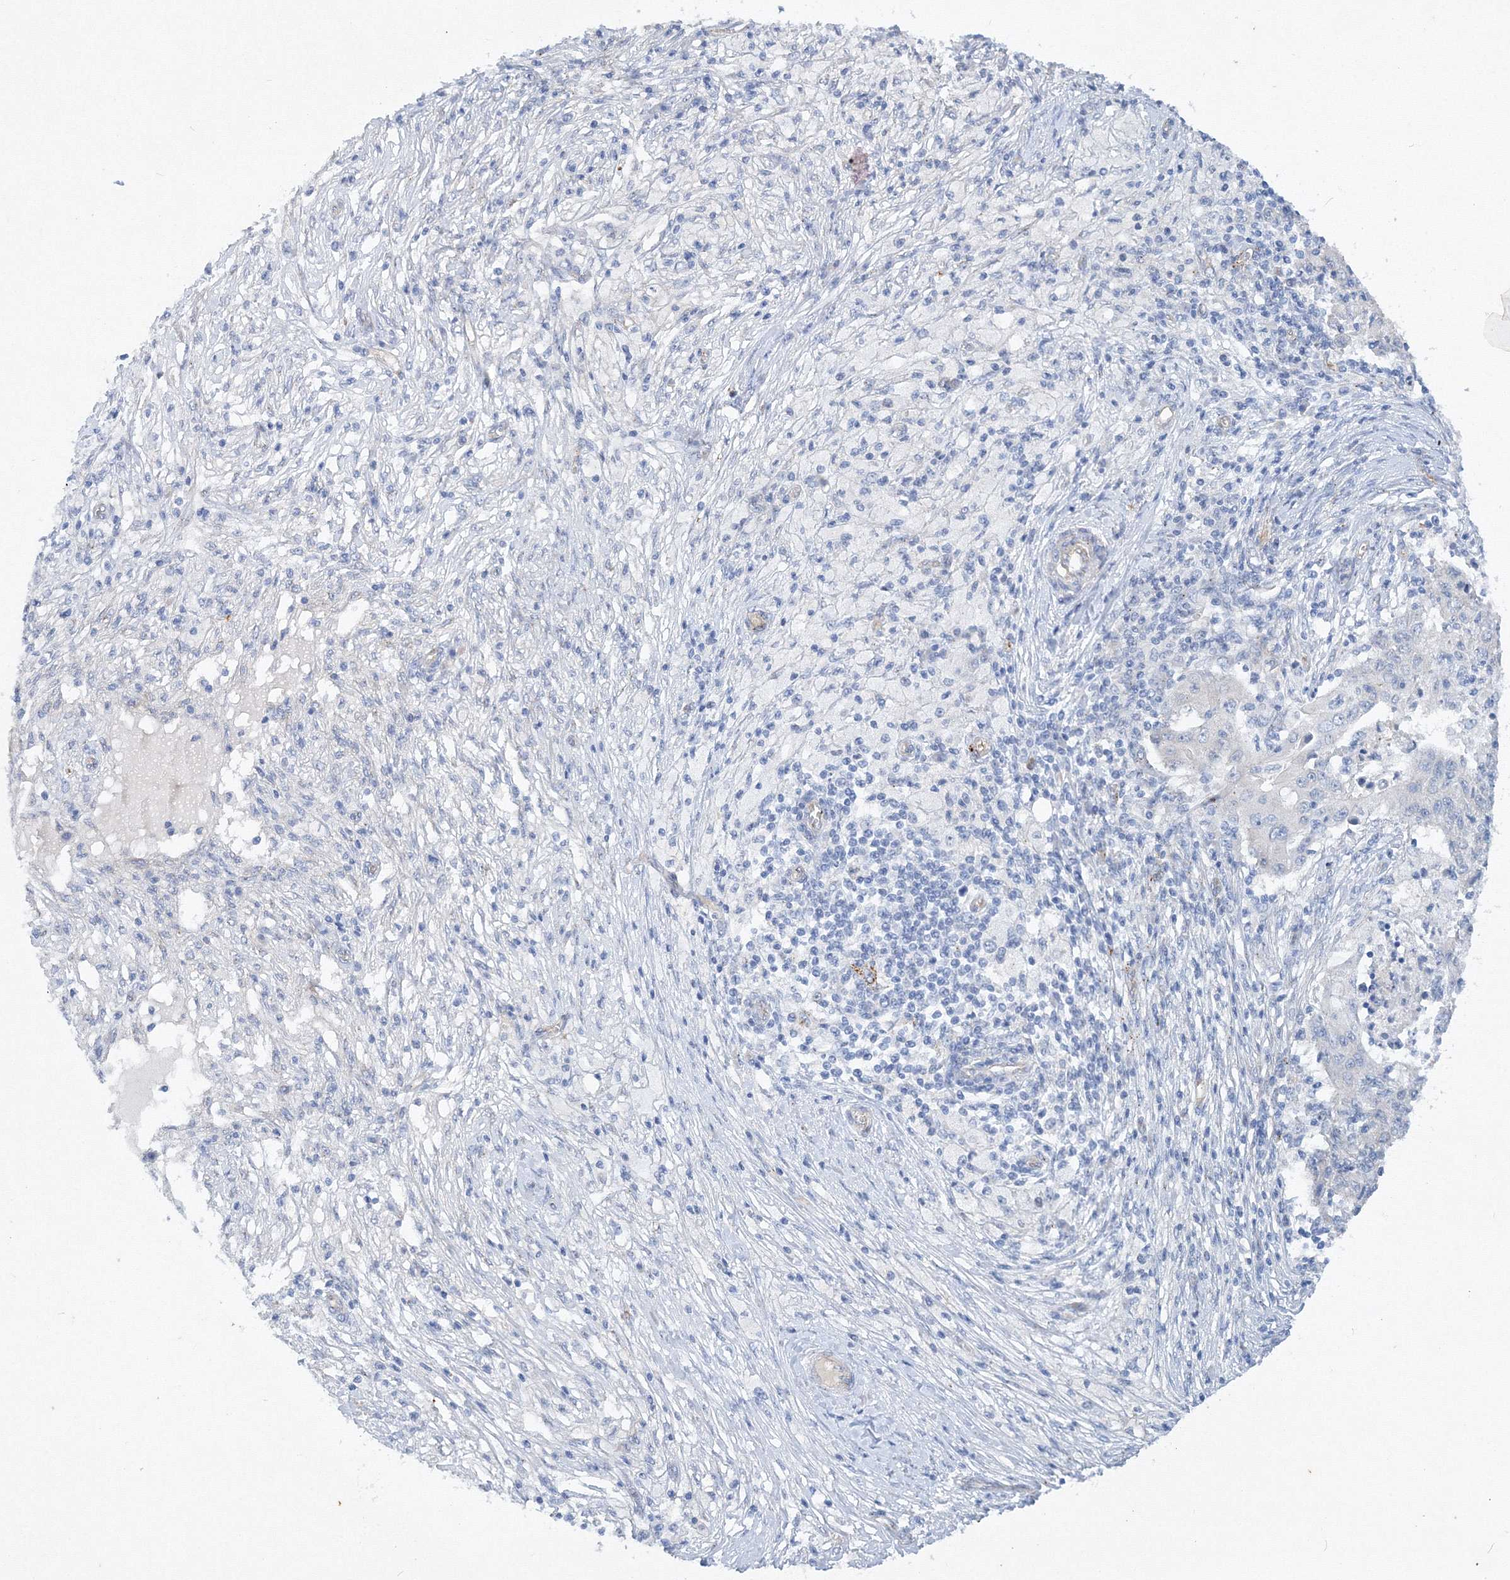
{"staining": {"intensity": "negative", "quantity": "none", "location": "none"}, "tissue": "ovarian cancer", "cell_type": "Tumor cells", "image_type": "cancer", "snomed": [{"axis": "morphology", "description": "Carcinoma, endometroid"}, {"axis": "topography", "description": "Ovary"}], "caption": "The immunohistochemistry (IHC) histopathology image has no significant expression in tumor cells of ovarian endometroid carcinoma tissue. (Stains: DAB (3,3'-diaminobenzidine) immunohistochemistry with hematoxylin counter stain, Microscopy: brightfield microscopy at high magnification).", "gene": "TANC1", "patient": {"sex": "female", "age": 42}}